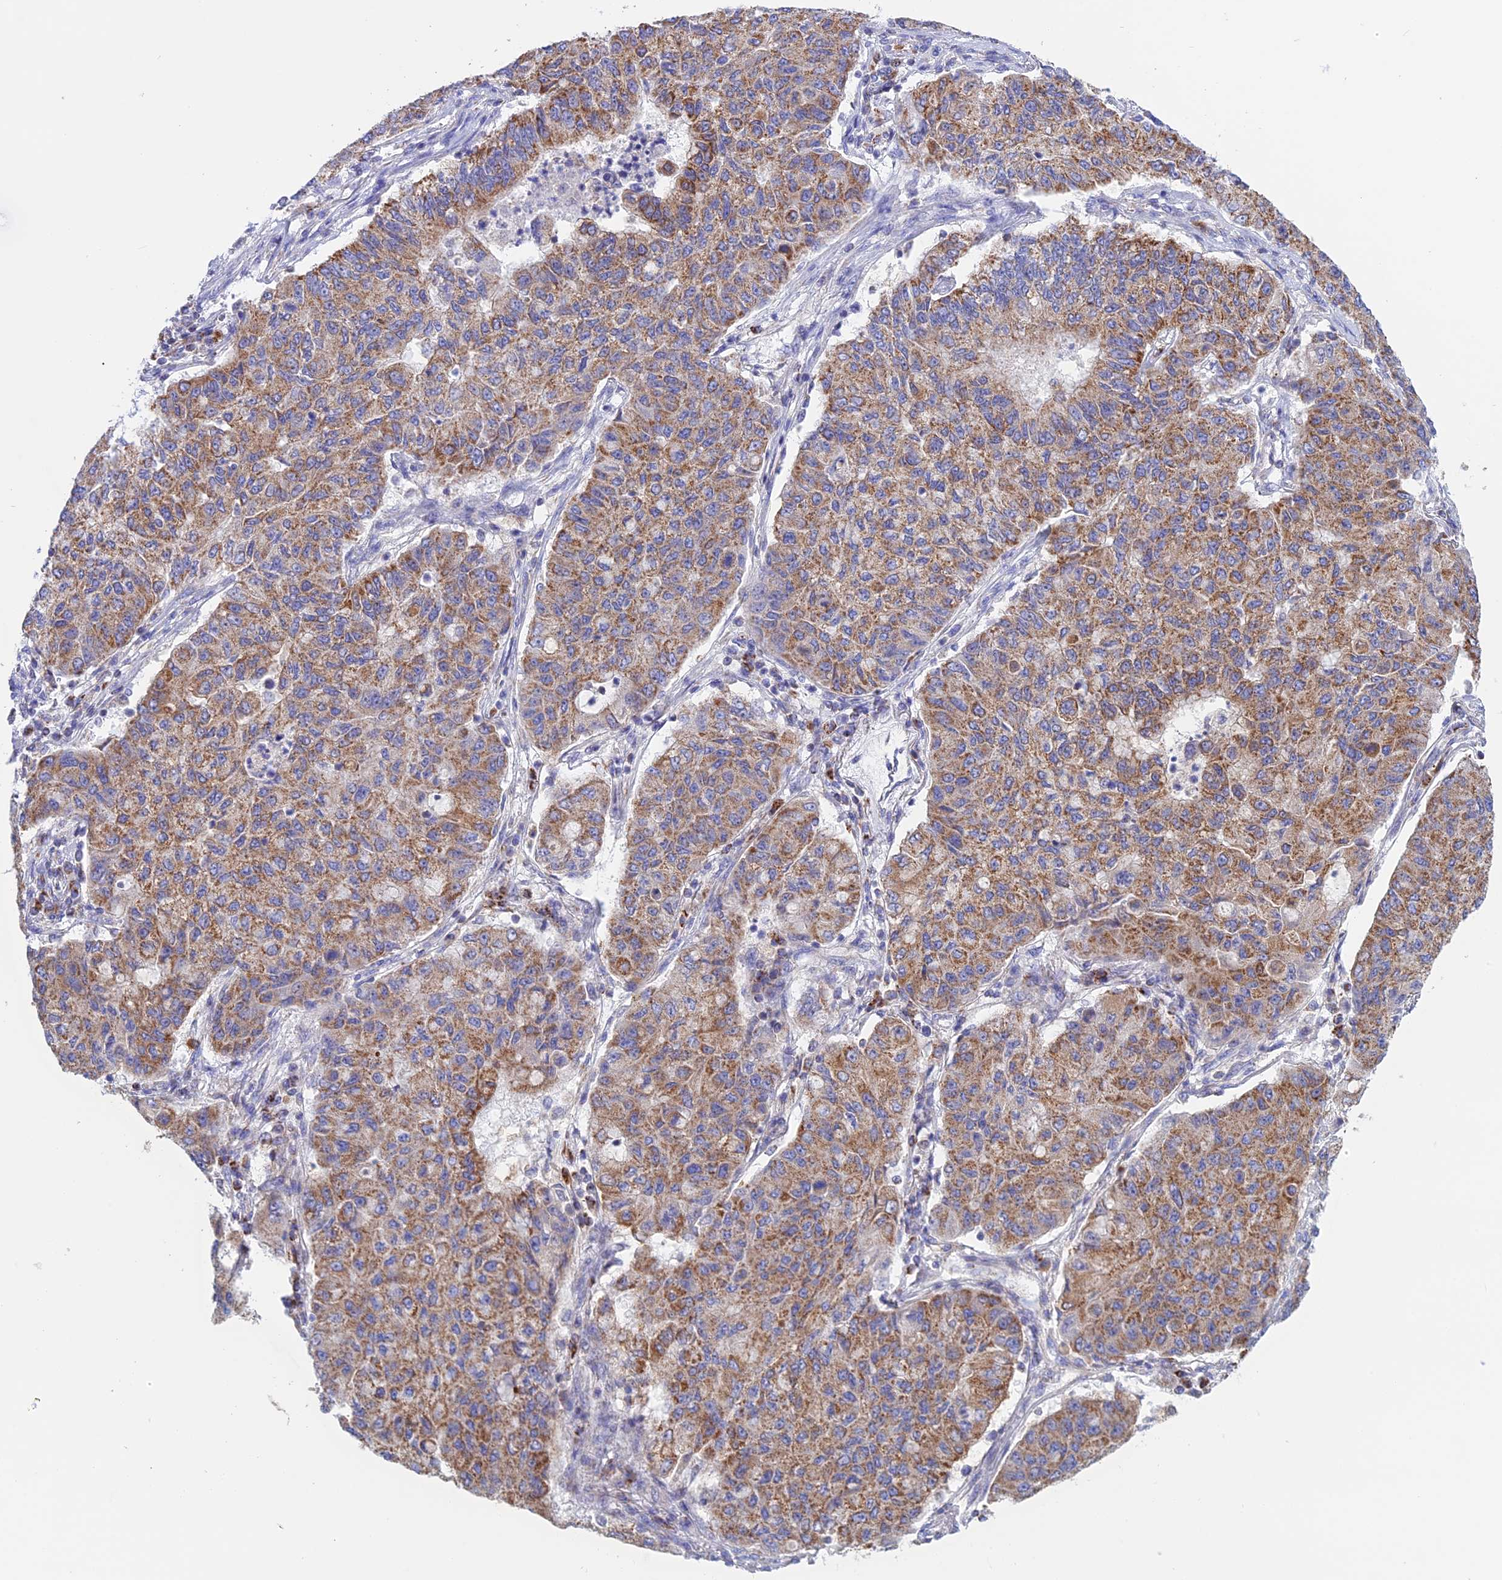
{"staining": {"intensity": "moderate", "quantity": ">75%", "location": "cytoplasmic/membranous"}, "tissue": "lung cancer", "cell_type": "Tumor cells", "image_type": "cancer", "snomed": [{"axis": "morphology", "description": "Squamous cell carcinoma, NOS"}, {"axis": "topography", "description": "Lung"}], "caption": "DAB immunohistochemical staining of lung cancer reveals moderate cytoplasmic/membranous protein expression in about >75% of tumor cells.", "gene": "GCDH", "patient": {"sex": "male", "age": 74}}